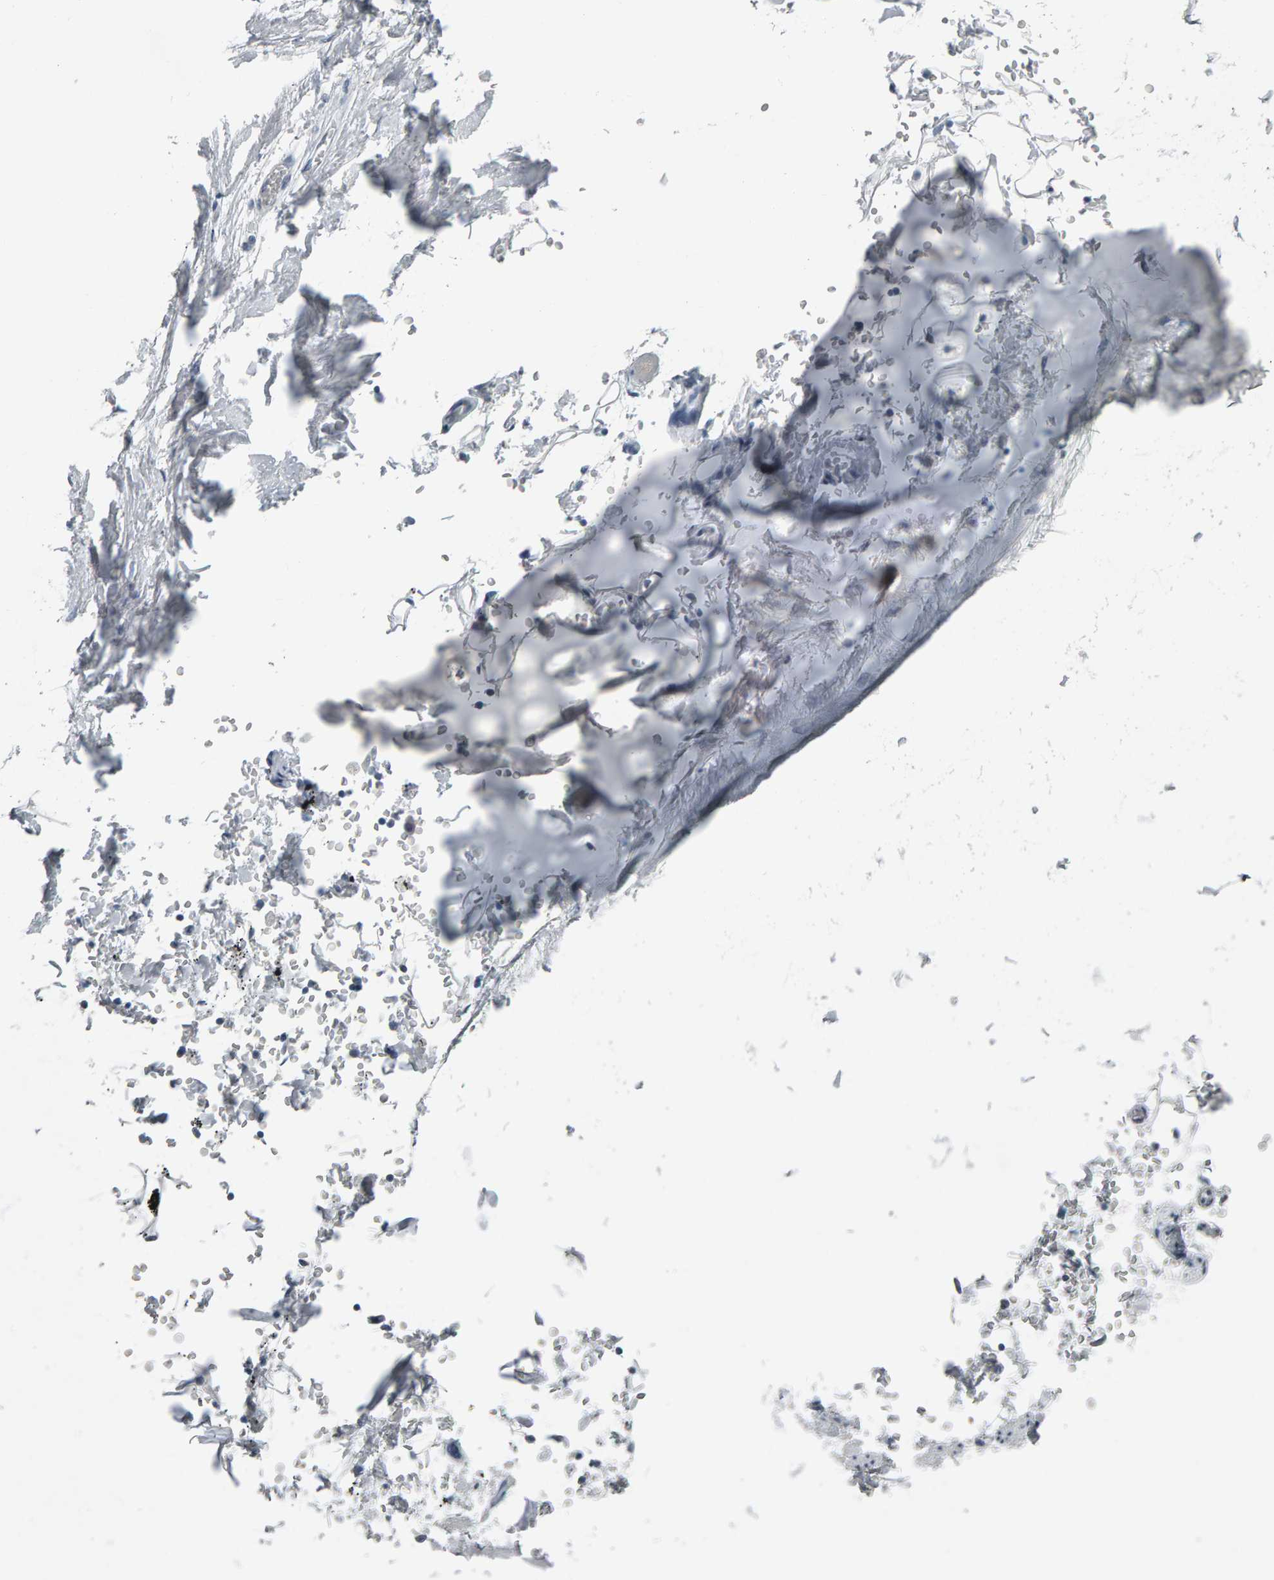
{"staining": {"intensity": "negative", "quantity": "none", "location": "none"}, "tissue": "adipose tissue", "cell_type": "Adipocytes", "image_type": "normal", "snomed": [{"axis": "morphology", "description": "Normal tissue, NOS"}, {"axis": "topography", "description": "Cartilage tissue"}, {"axis": "topography", "description": "Lung"}], "caption": "Image shows no significant protein staining in adipocytes of normal adipose tissue. Nuclei are stained in blue.", "gene": "PYY", "patient": {"sex": "female", "age": 77}}